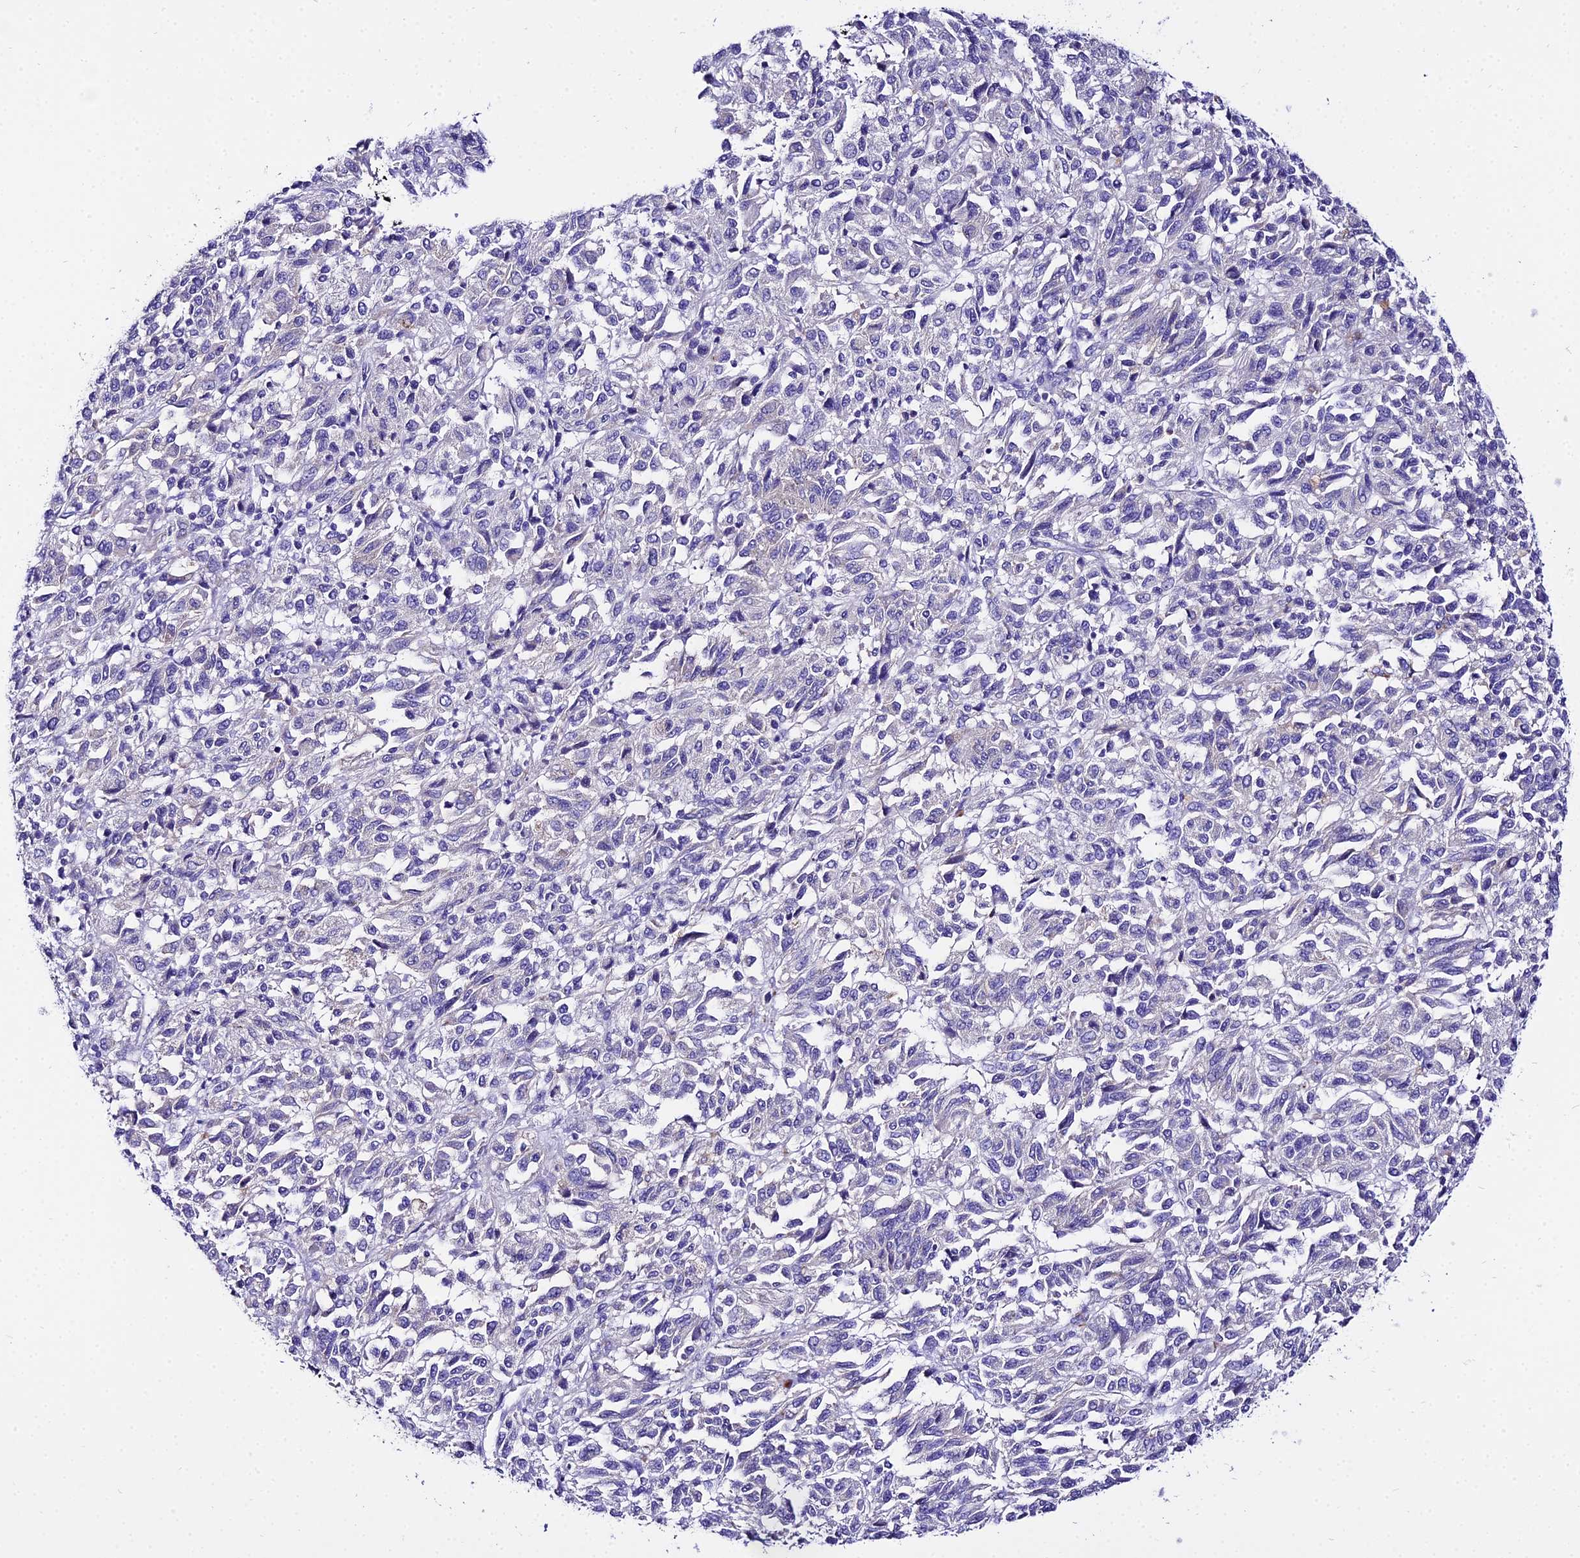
{"staining": {"intensity": "negative", "quantity": "none", "location": "none"}, "tissue": "melanoma", "cell_type": "Tumor cells", "image_type": "cancer", "snomed": [{"axis": "morphology", "description": "Malignant melanoma, Metastatic site"}, {"axis": "topography", "description": "Lung"}], "caption": "Immunohistochemistry of human malignant melanoma (metastatic site) reveals no expression in tumor cells.", "gene": "TUBA3D", "patient": {"sex": "male", "age": 64}}